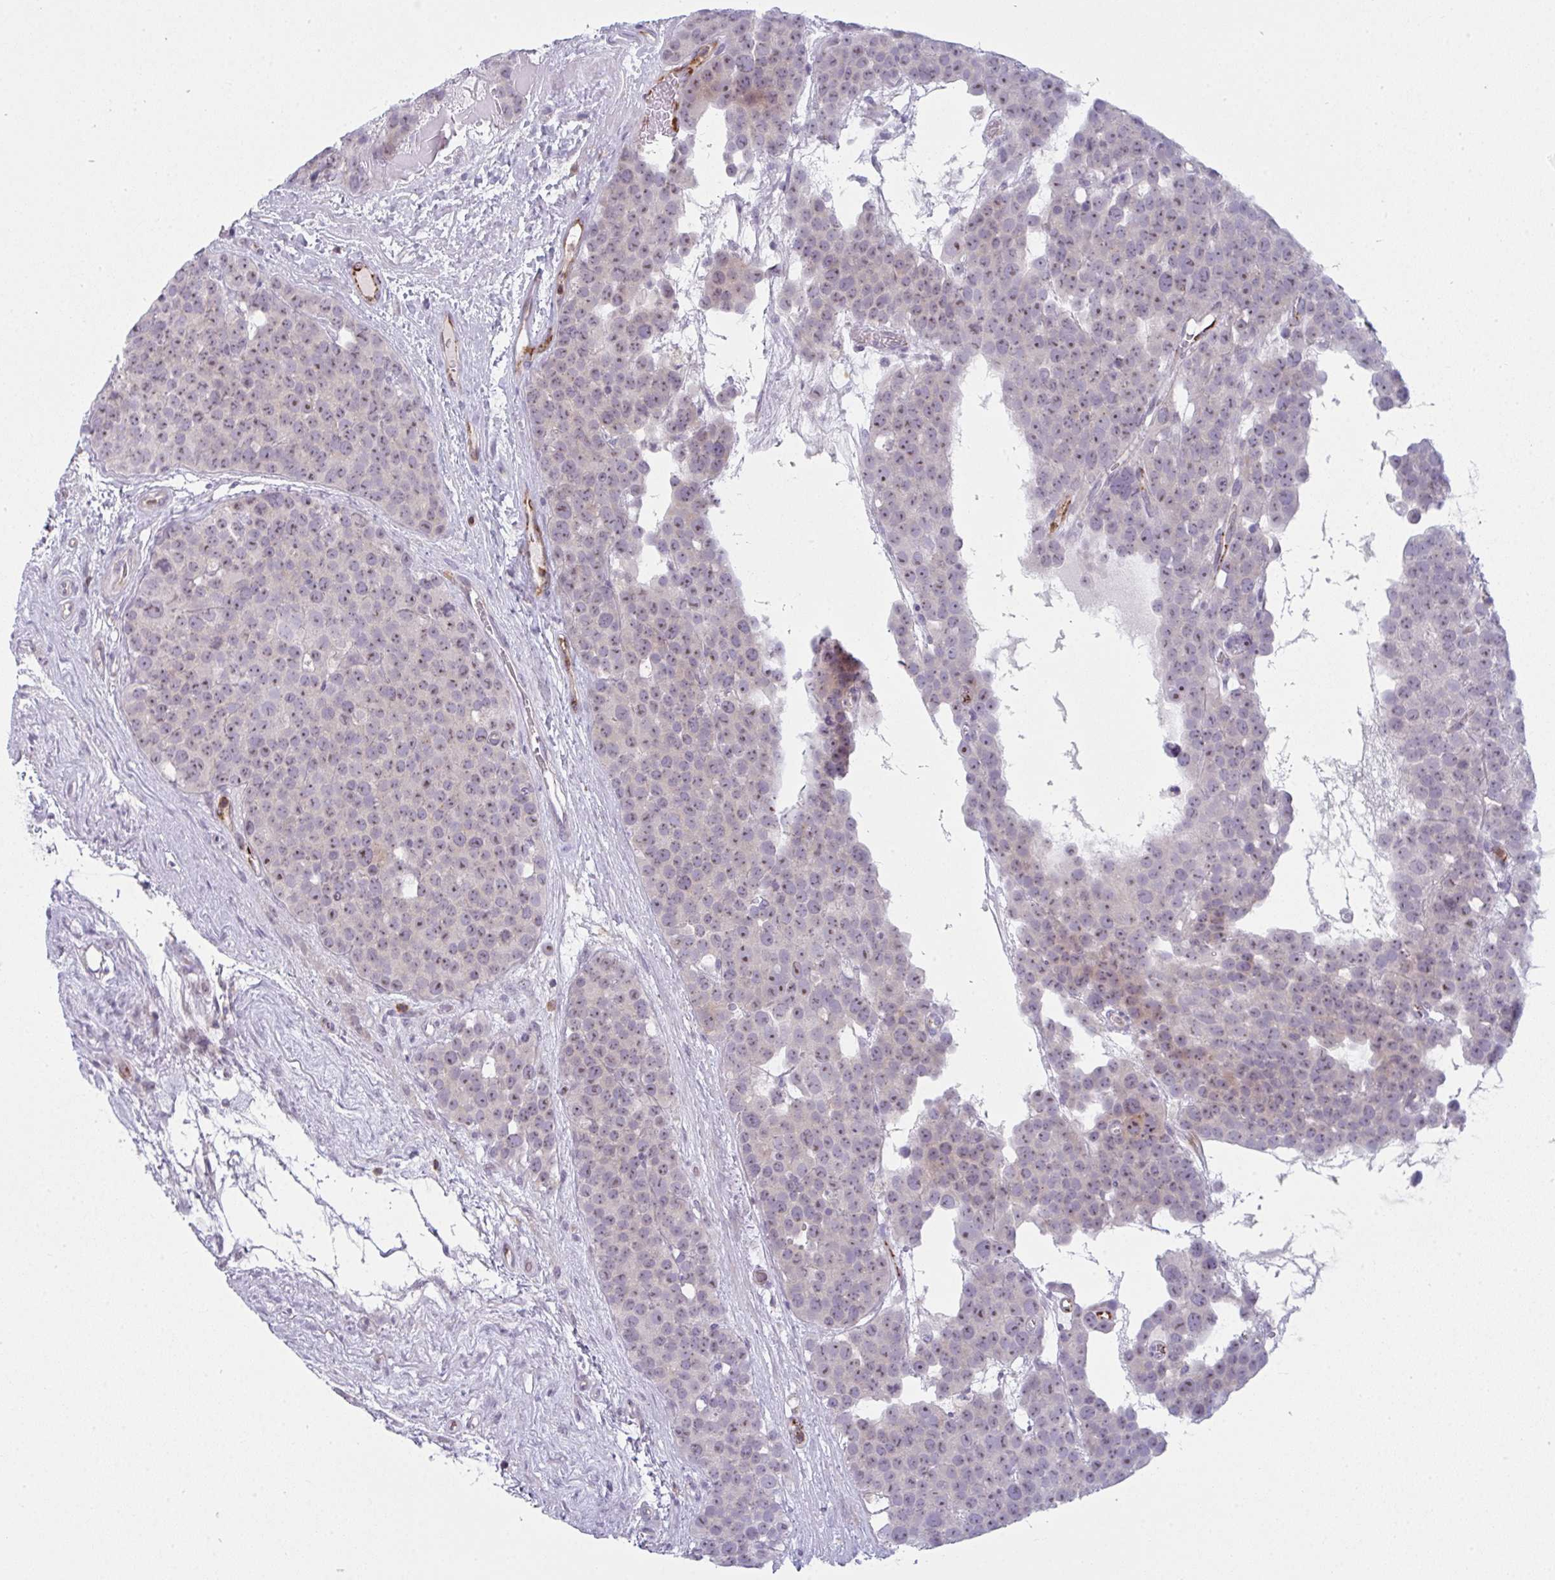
{"staining": {"intensity": "weak", "quantity": "<25%", "location": "nuclear"}, "tissue": "testis cancer", "cell_type": "Tumor cells", "image_type": "cancer", "snomed": [{"axis": "morphology", "description": "Seminoma, NOS"}, {"axis": "topography", "description": "Testis"}], "caption": "Histopathology image shows no significant protein staining in tumor cells of seminoma (testis).", "gene": "CD80", "patient": {"sex": "male", "age": 71}}